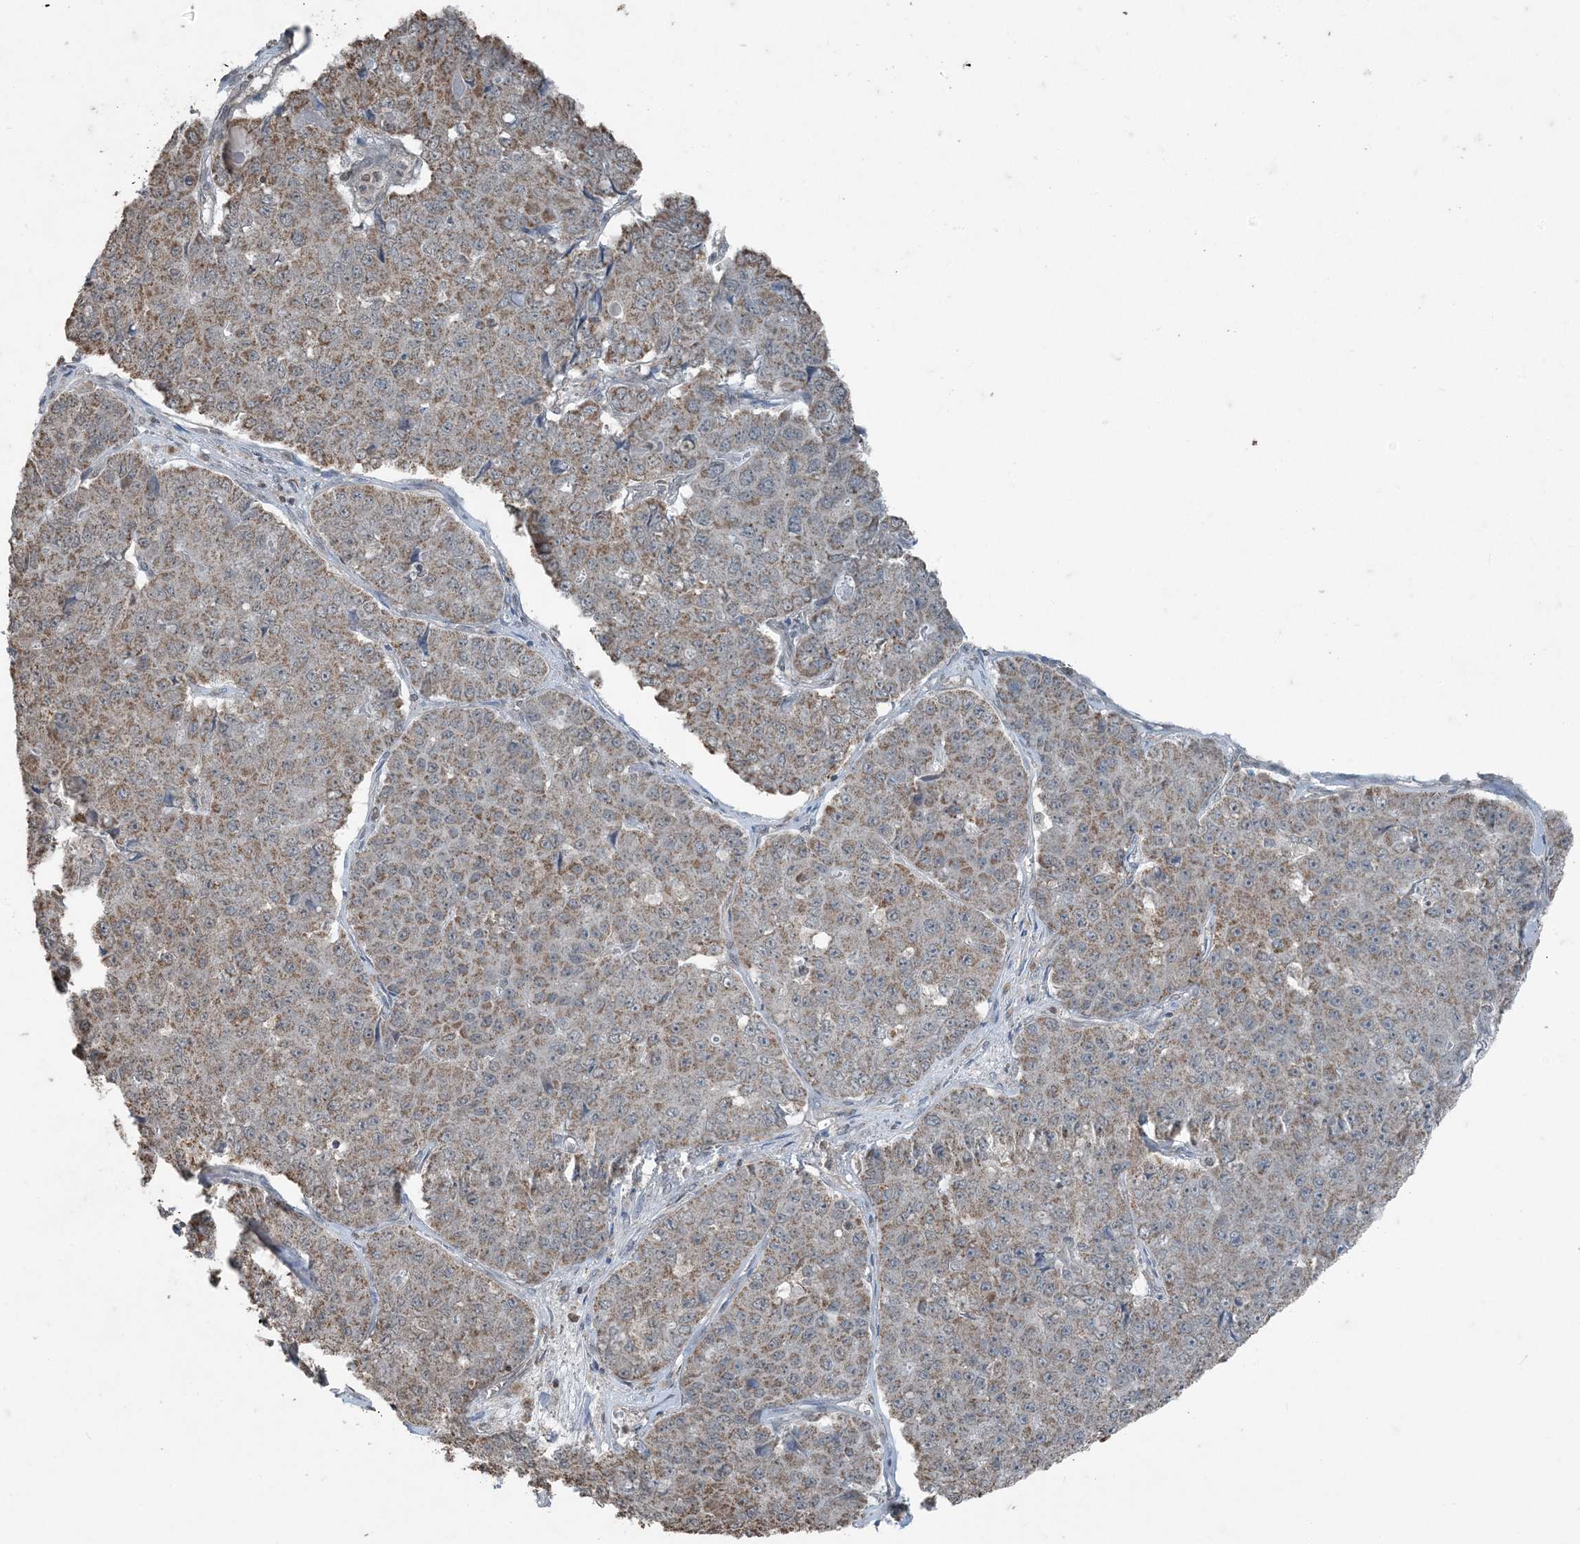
{"staining": {"intensity": "weak", "quantity": ">75%", "location": "cytoplasmic/membranous"}, "tissue": "pancreatic cancer", "cell_type": "Tumor cells", "image_type": "cancer", "snomed": [{"axis": "morphology", "description": "Adenocarcinoma, NOS"}, {"axis": "topography", "description": "Pancreas"}], "caption": "This histopathology image displays pancreatic cancer (adenocarcinoma) stained with immunohistochemistry to label a protein in brown. The cytoplasmic/membranous of tumor cells show weak positivity for the protein. Nuclei are counter-stained blue.", "gene": "GNL1", "patient": {"sex": "male", "age": 50}}